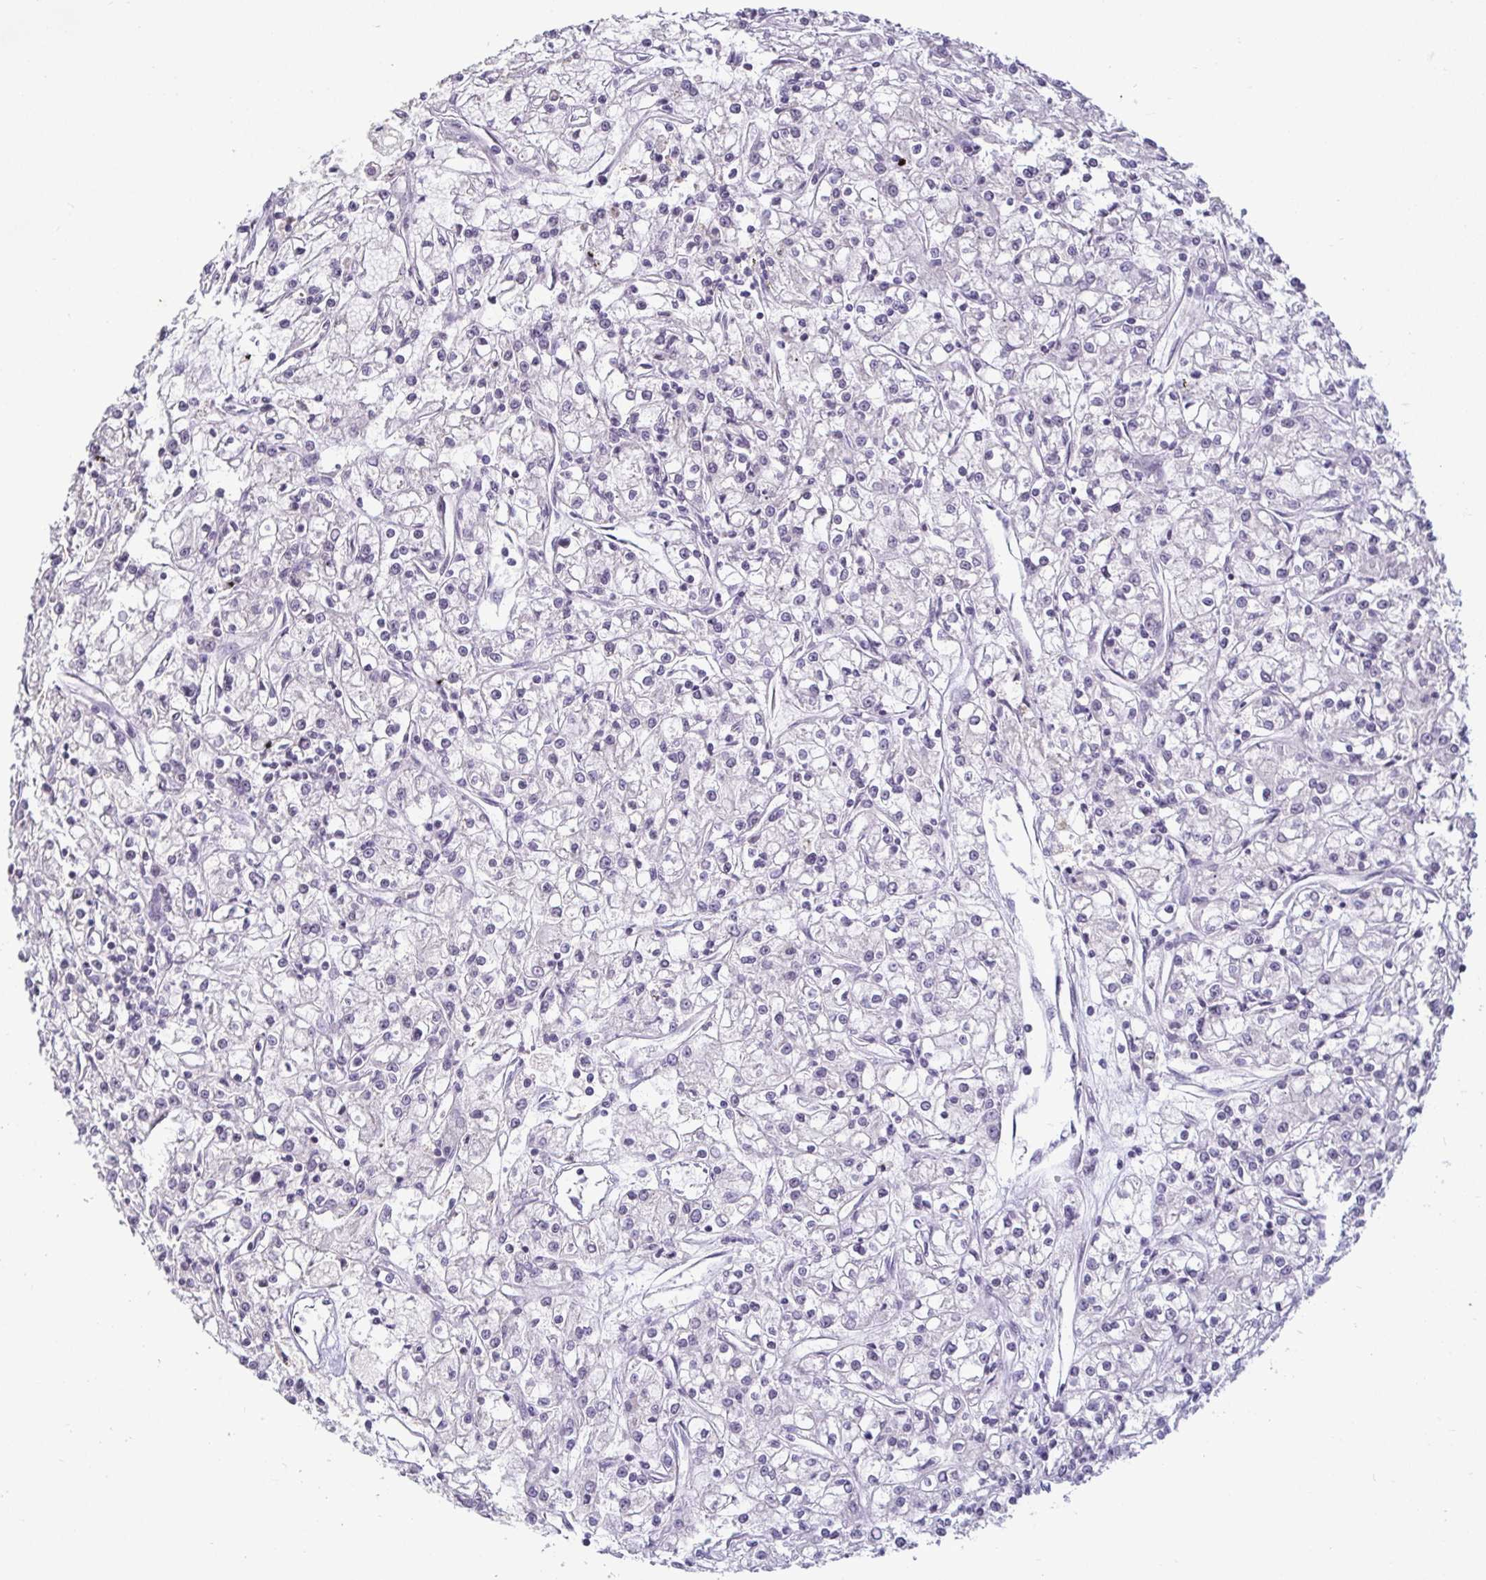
{"staining": {"intensity": "negative", "quantity": "none", "location": "none"}, "tissue": "renal cancer", "cell_type": "Tumor cells", "image_type": "cancer", "snomed": [{"axis": "morphology", "description": "Adenocarcinoma, NOS"}, {"axis": "topography", "description": "Kidney"}], "caption": "Protein analysis of renal cancer (adenocarcinoma) exhibits no significant staining in tumor cells.", "gene": "CR2", "patient": {"sex": "female", "age": 59}}